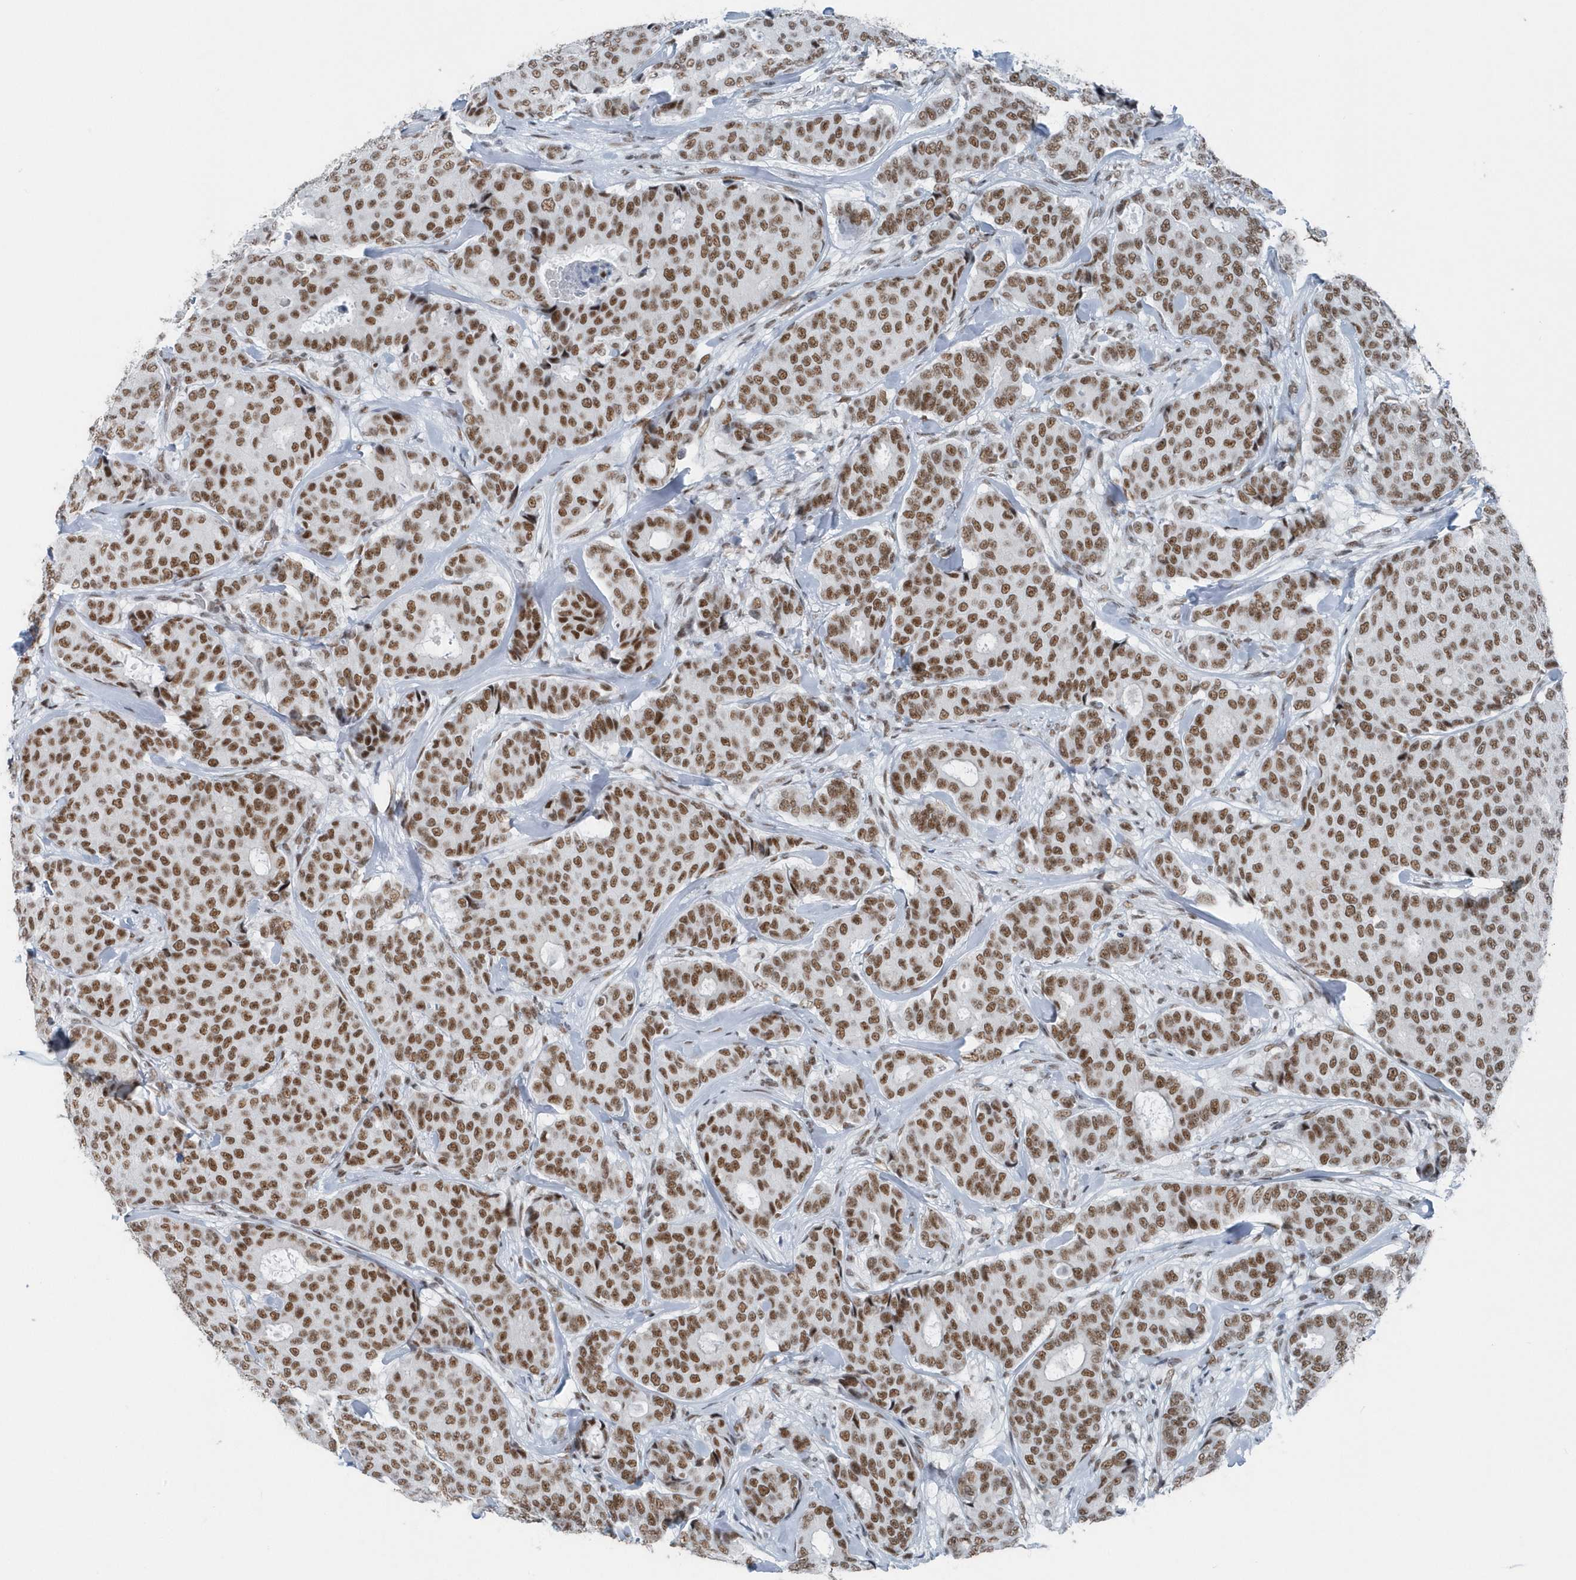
{"staining": {"intensity": "strong", "quantity": ">75%", "location": "nuclear"}, "tissue": "breast cancer", "cell_type": "Tumor cells", "image_type": "cancer", "snomed": [{"axis": "morphology", "description": "Duct carcinoma"}, {"axis": "topography", "description": "Breast"}], "caption": "Intraductal carcinoma (breast) stained with DAB immunohistochemistry (IHC) shows high levels of strong nuclear expression in about >75% of tumor cells. Nuclei are stained in blue.", "gene": "FIP1L1", "patient": {"sex": "female", "age": 75}}